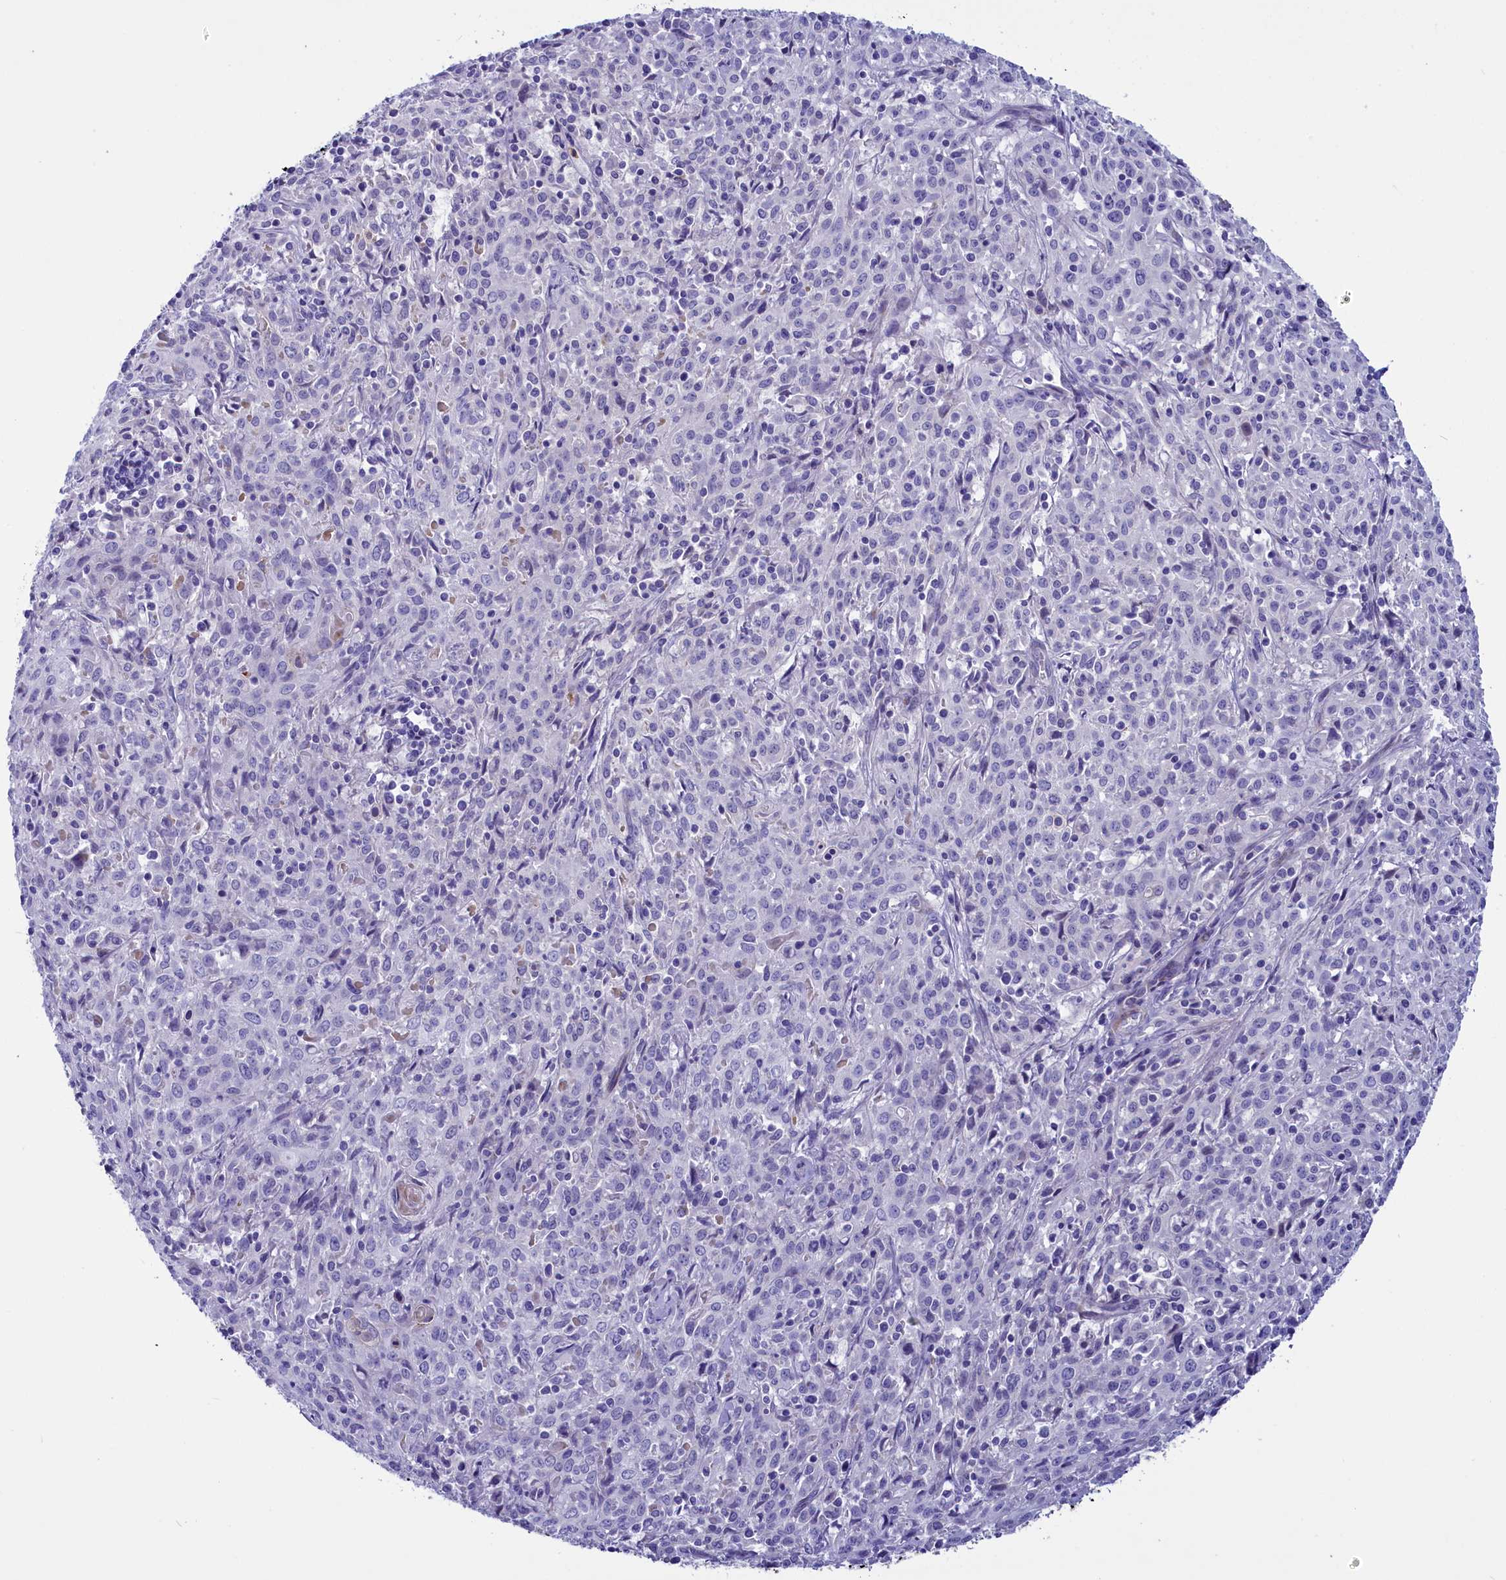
{"staining": {"intensity": "negative", "quantity": "none", "location": "none"}, "tissue": "cervical cancer", "cell_type": "Tumor cells", "image_type": "cancer", "snomed": [{"axis": "morphology", "description": "Squamous cell carcinoma, NOS"}, {"axis": "topography", "description": "Cervix"}], "caption": "Cervical cancer (squamous cell carcinoma) was stained to show a protein in brown. There is no significant expression in tumor cells.", "gene": "LOXL1", "patient": {"sex": "female", "age": 57}}